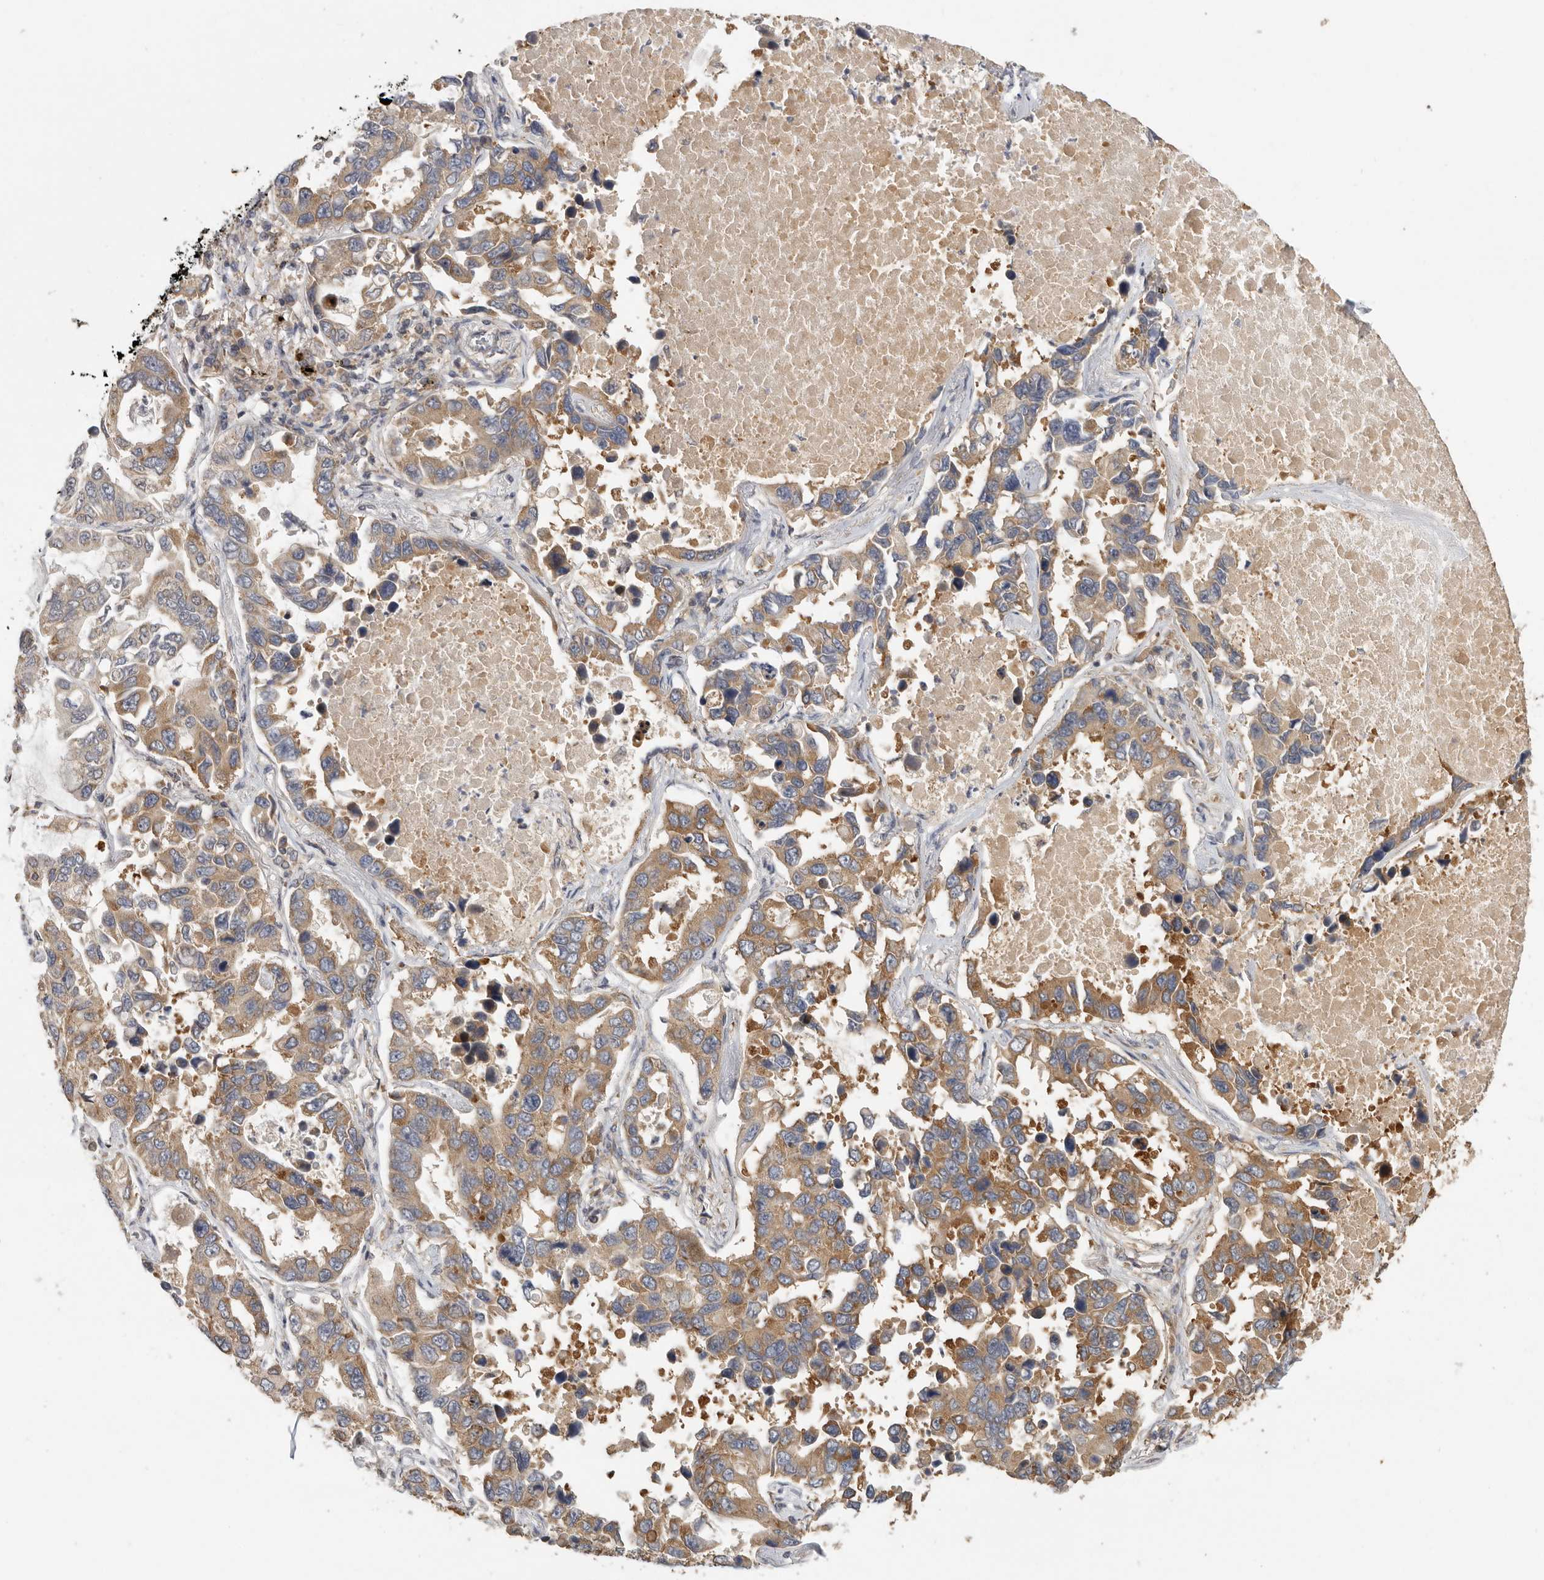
{"staining": {"intensity": "moderate", "quantity": "25%-75%", "location": "cytoplasmic/membranous"}, "tissue": "lung cancer", "cell_type": "Tumor cells", "image_type": "cancer", "snomed": [{"axis": "morphology", "description": "Adenocarcinoma, NOS"}, {"axis": "topography", "description": "Lung"}], "caption": "Tumor cells reveal moderate cytoplasmic/membranous staining in about 25%-75% of cells in lung cancer.", "gene": "CCT8", "patient": {"sex": "male", "age": 64}}